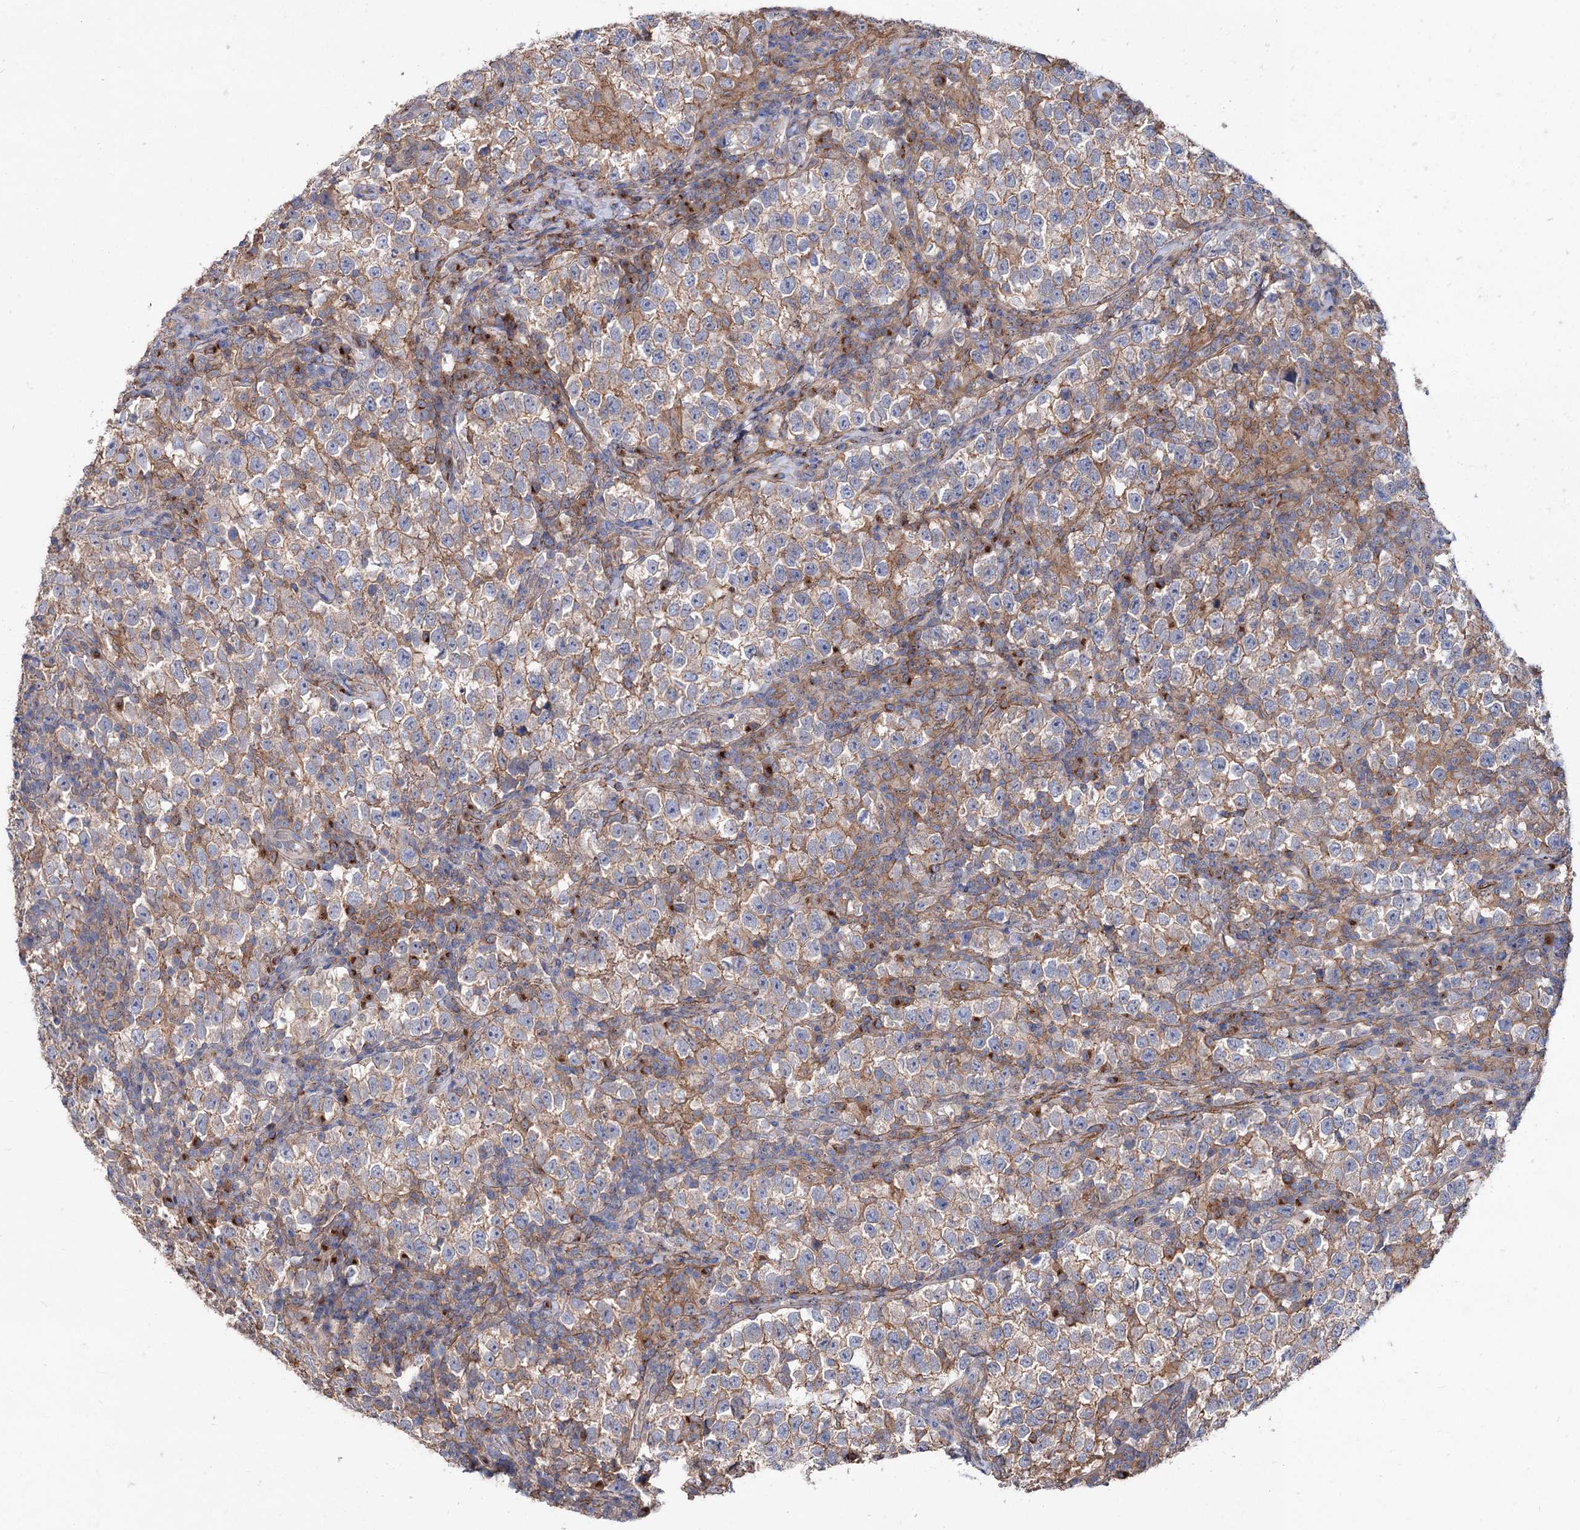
{"staining": {"intensity": "moderate", "quantity": ">75%", "location": "cytoplasmic/membranous"}, "tissue": "testis cancer", "cell_type": "Tumor cells", "image_type": "cancer", "snomed": [{"axis": "morphology", "description": "Normal tissue, NOS"}, {"axis": "morphology", "description": "Seminoma, NOS"}, {"axis": "topography", "description": "Testis"}], "caption": "Testis cancer stained with a brown dye displays moderate cytoplasmic/membranous positive positivity in approximately >75% of tumor cells.", "gene": "SEC24A", "patient": {"sex": "male", "age": 43}}